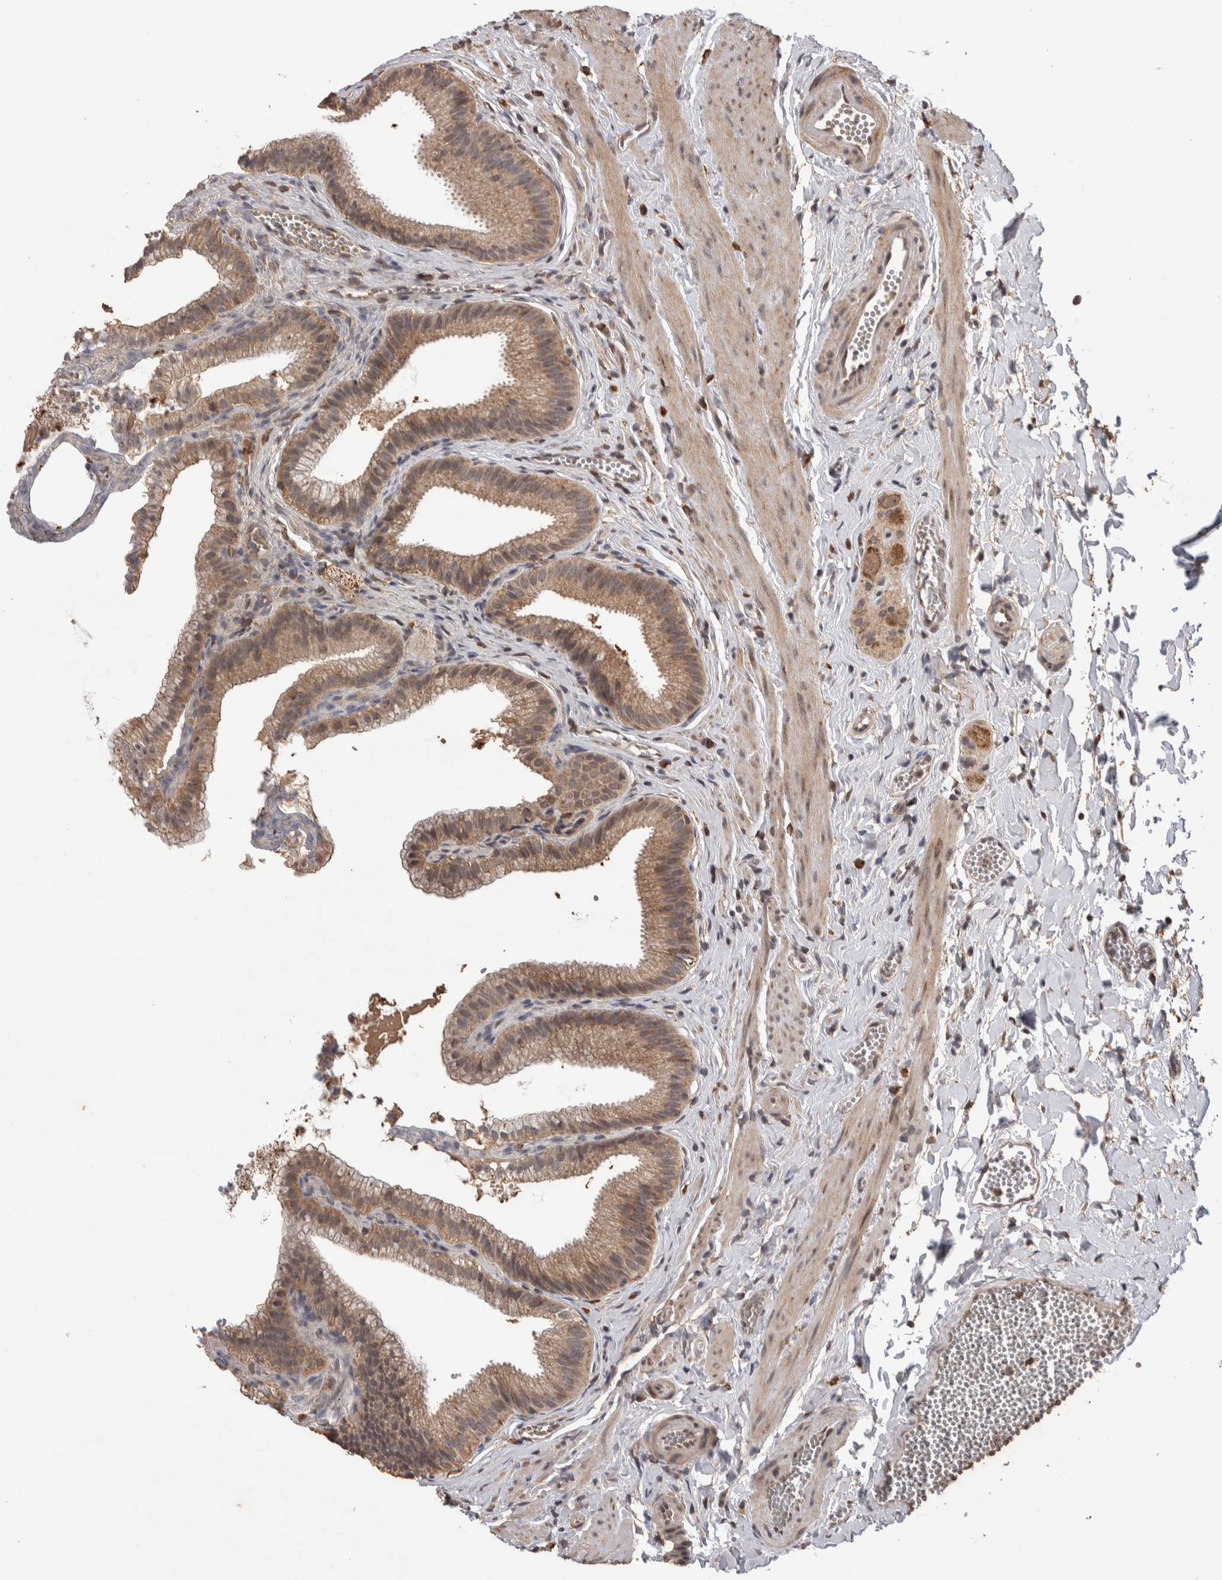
{"staining": {"intensity": "moderate", "quantity": ">75%", "location": "cytoplasmic/membranous"}, "tissue": "gallbladder", "cell_type": "Glandular cells", "image_type": "normal", "snomed": [{"axis": "morphology", "description": "Normal tissue, NOS"}, {"axis": "topography", "description": "Gallbladder"}], "caption": "The immunohistochemical stain labels moderate cytoplasmic/membranous expression in glandular cells of benign gallbladder.", "gene": "DVL2", "patient": {"sex": "male", "age": 38}}